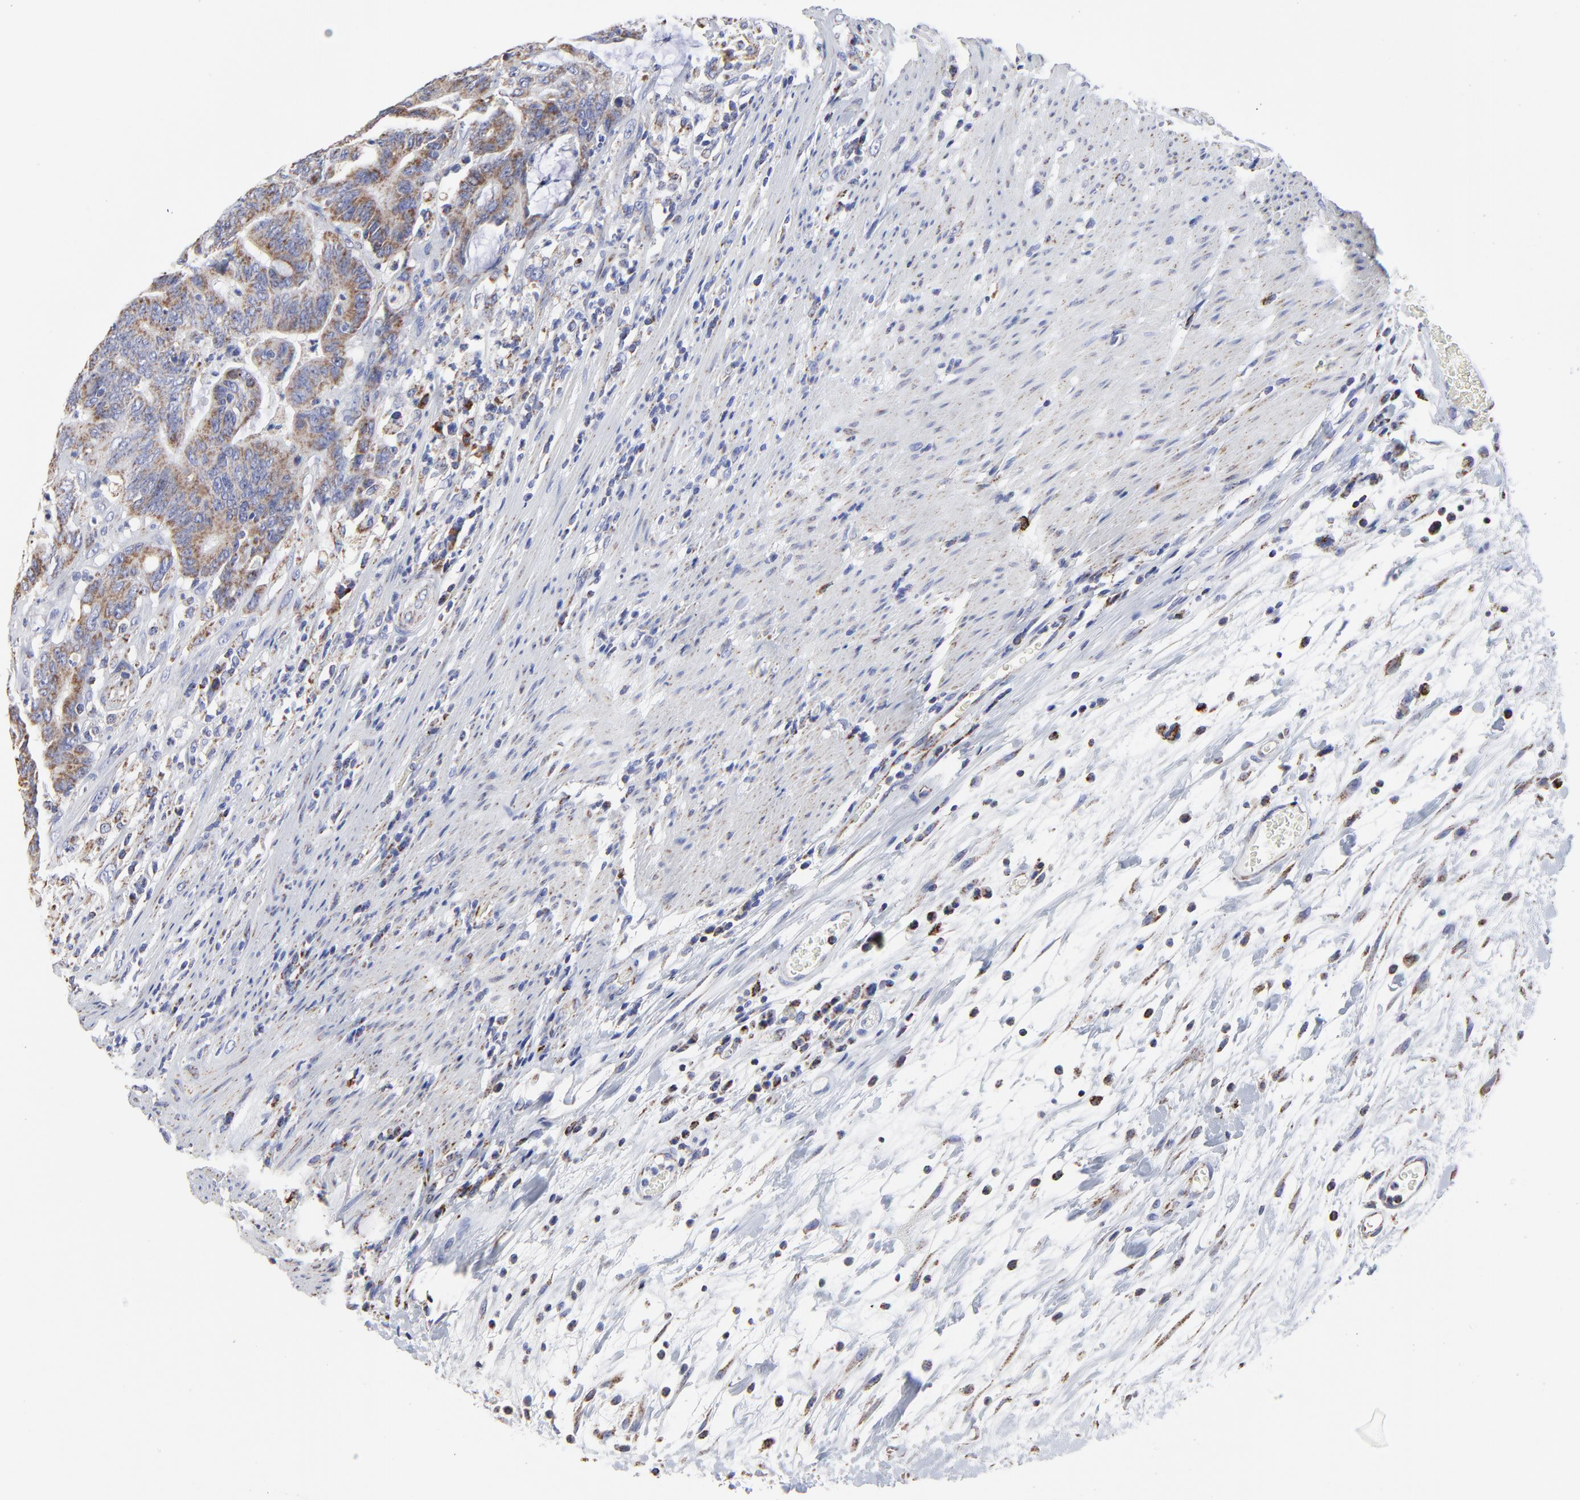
{"staining": {"intensity": "weak", "quantity": ">75%", "location": "cytoplasmic/membranous"}, "tissue": "colorectal cancer", "cell_type": "Tumor cells", "image_type": "cancer", "snomed": [{"axis": "morphology", "description": "Adenocarcinoma, NOS"}, {"axis": "topography", "description": "Colon"}], "caption": "Colorectal cancer (adenocarcinoma) stained with DAB (3,3'-diaminobenzidine) IHC displays low levels of weak cytoplasmic/membranous expression in approximately >75% of tumor cells. The protein of interest is stained brown, and the nuclei are stained in blue (DAB (3,3'-diaminobenzidine) IHC with brightfield microscopy, high magnification).", "gene": "PINK1", "patient": {"sex": "male", "age": 54}}